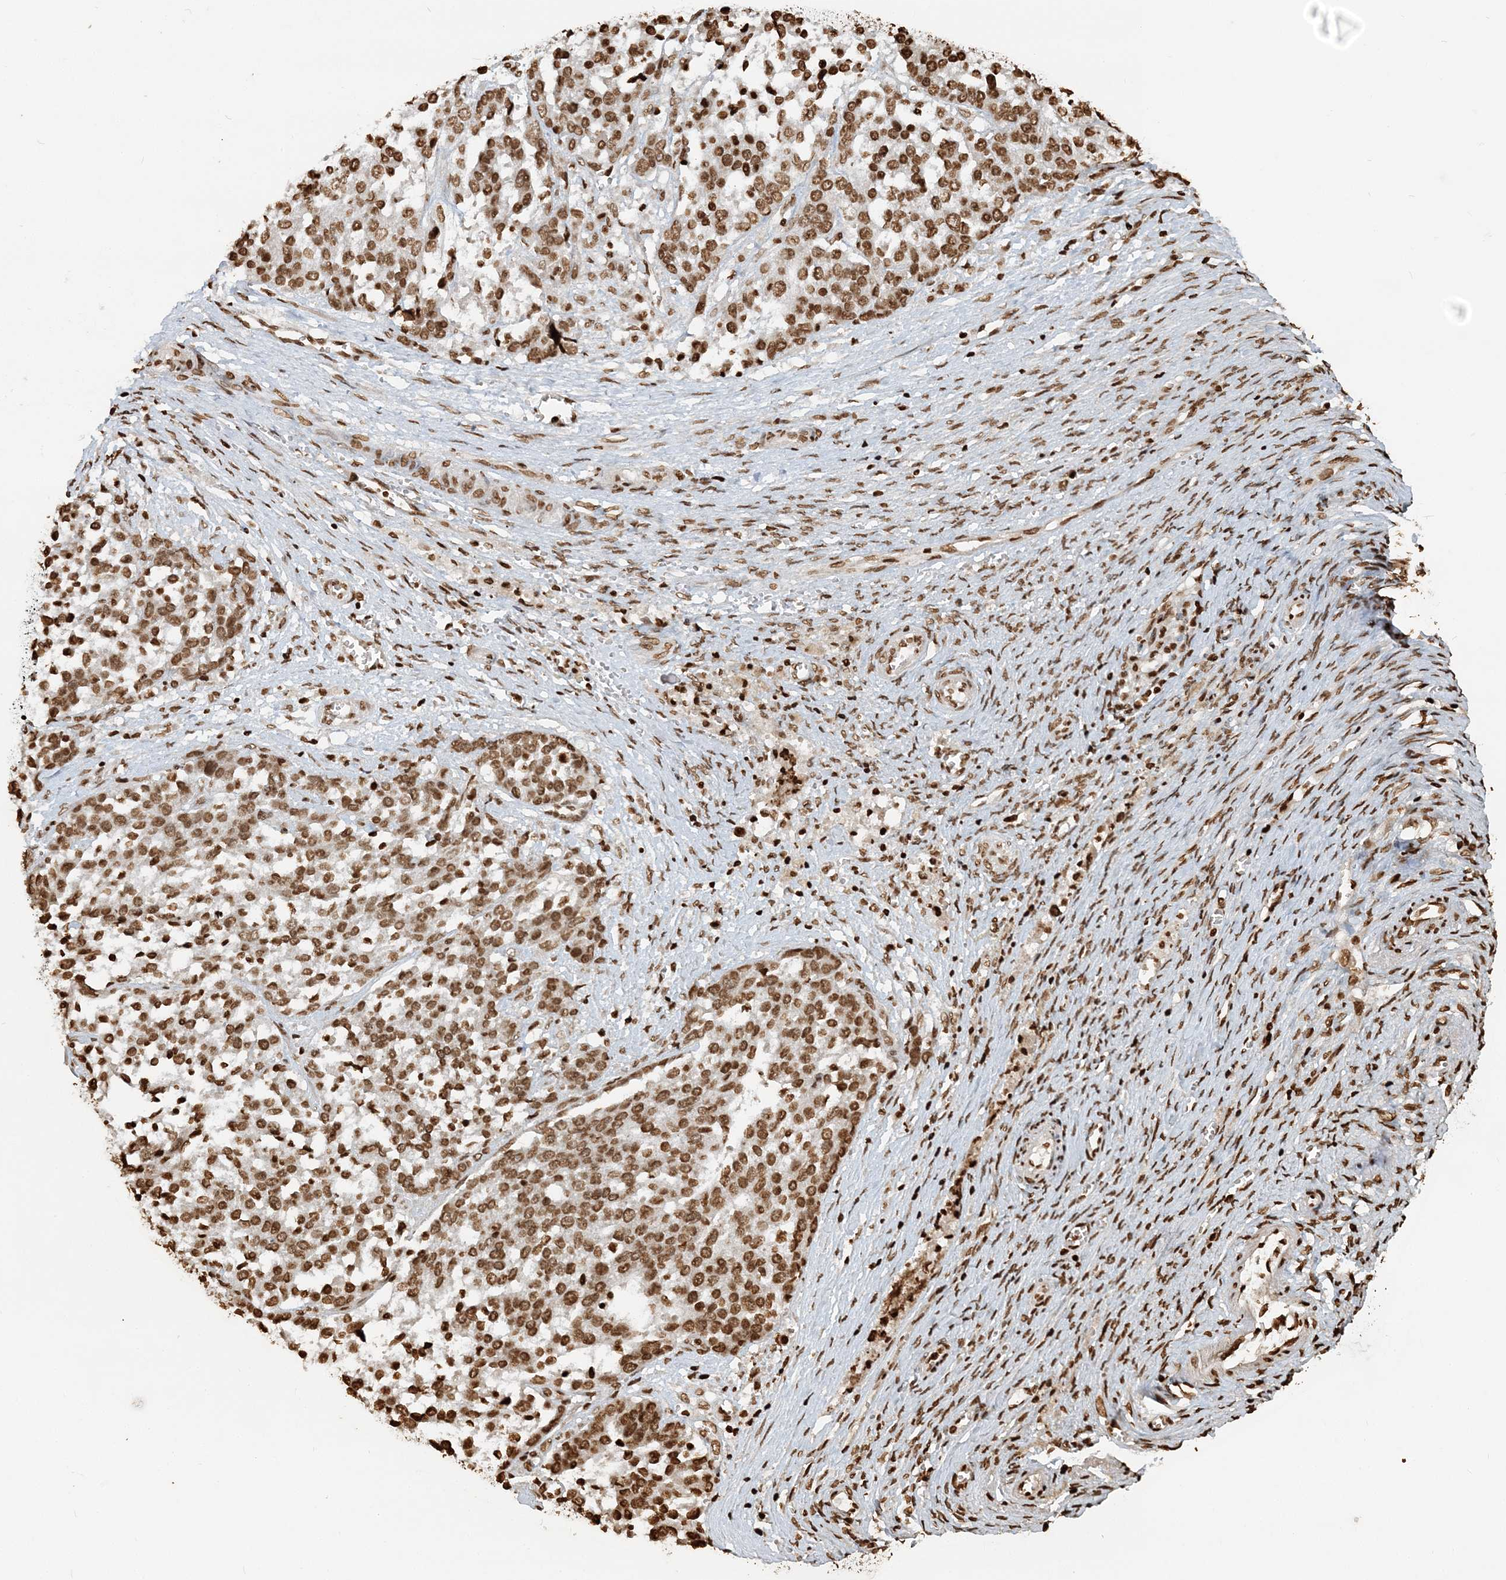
{"staining": {"intensity": "moderate", "quantity": ">75%", "location": "nuclear"}, "tissue": "ovarian cancer", "cell_type": "Tumor cells", "image_type": "cancer", "snomed": [{"axis": "morphology", "description": "Cystadenocarcinoma, serous, NOS"}, {"axis": "topography", "description": "Ovary"}], "caption": "This is an image of immunohistochemistry (IHC) staining of ovarian serous cystadenocarcinoma, which shows moderate expression in the nuclear of tumor cells.", "gene": "H3-3B", "patient": {"sex": "female", "age": 44}}